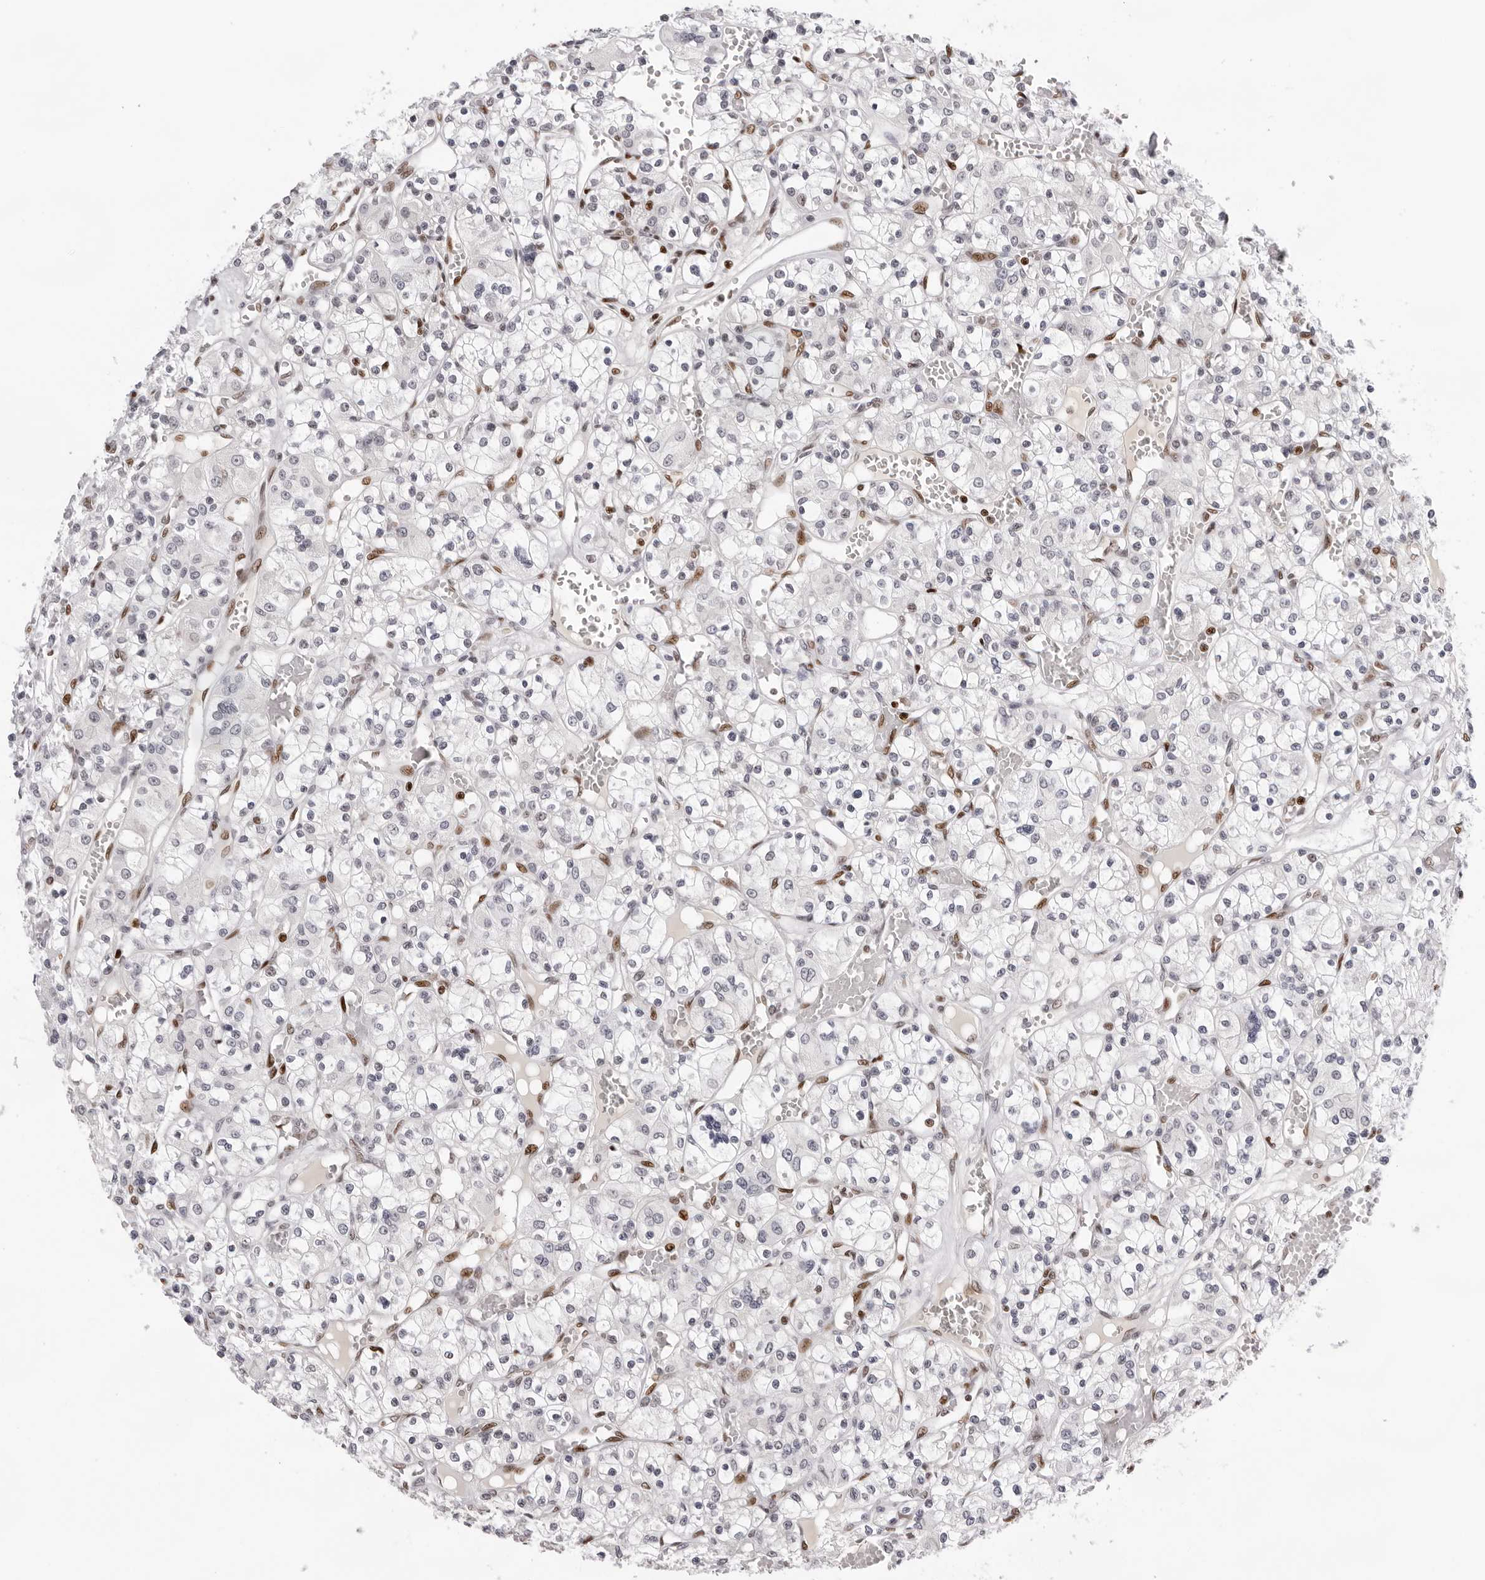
{"staining": {"intensity": "negative", "quantity": "none", "location": "none"}, "tissue": "renal cancer", "cell_type": "Tumor cells", "image_type": "cancer", "snomed": [{"axis": "morphology", "description": "Adenocarcinoma, NOS"}, {"axis": "topography", "description": "Kidney"}], "caption": "Human adenocarcinoma (renal) stained for a protein using IHC reveals no positivity in tumor cells.", "gene": "OGG1", "patient": {"sex": "female", "age": 59}}